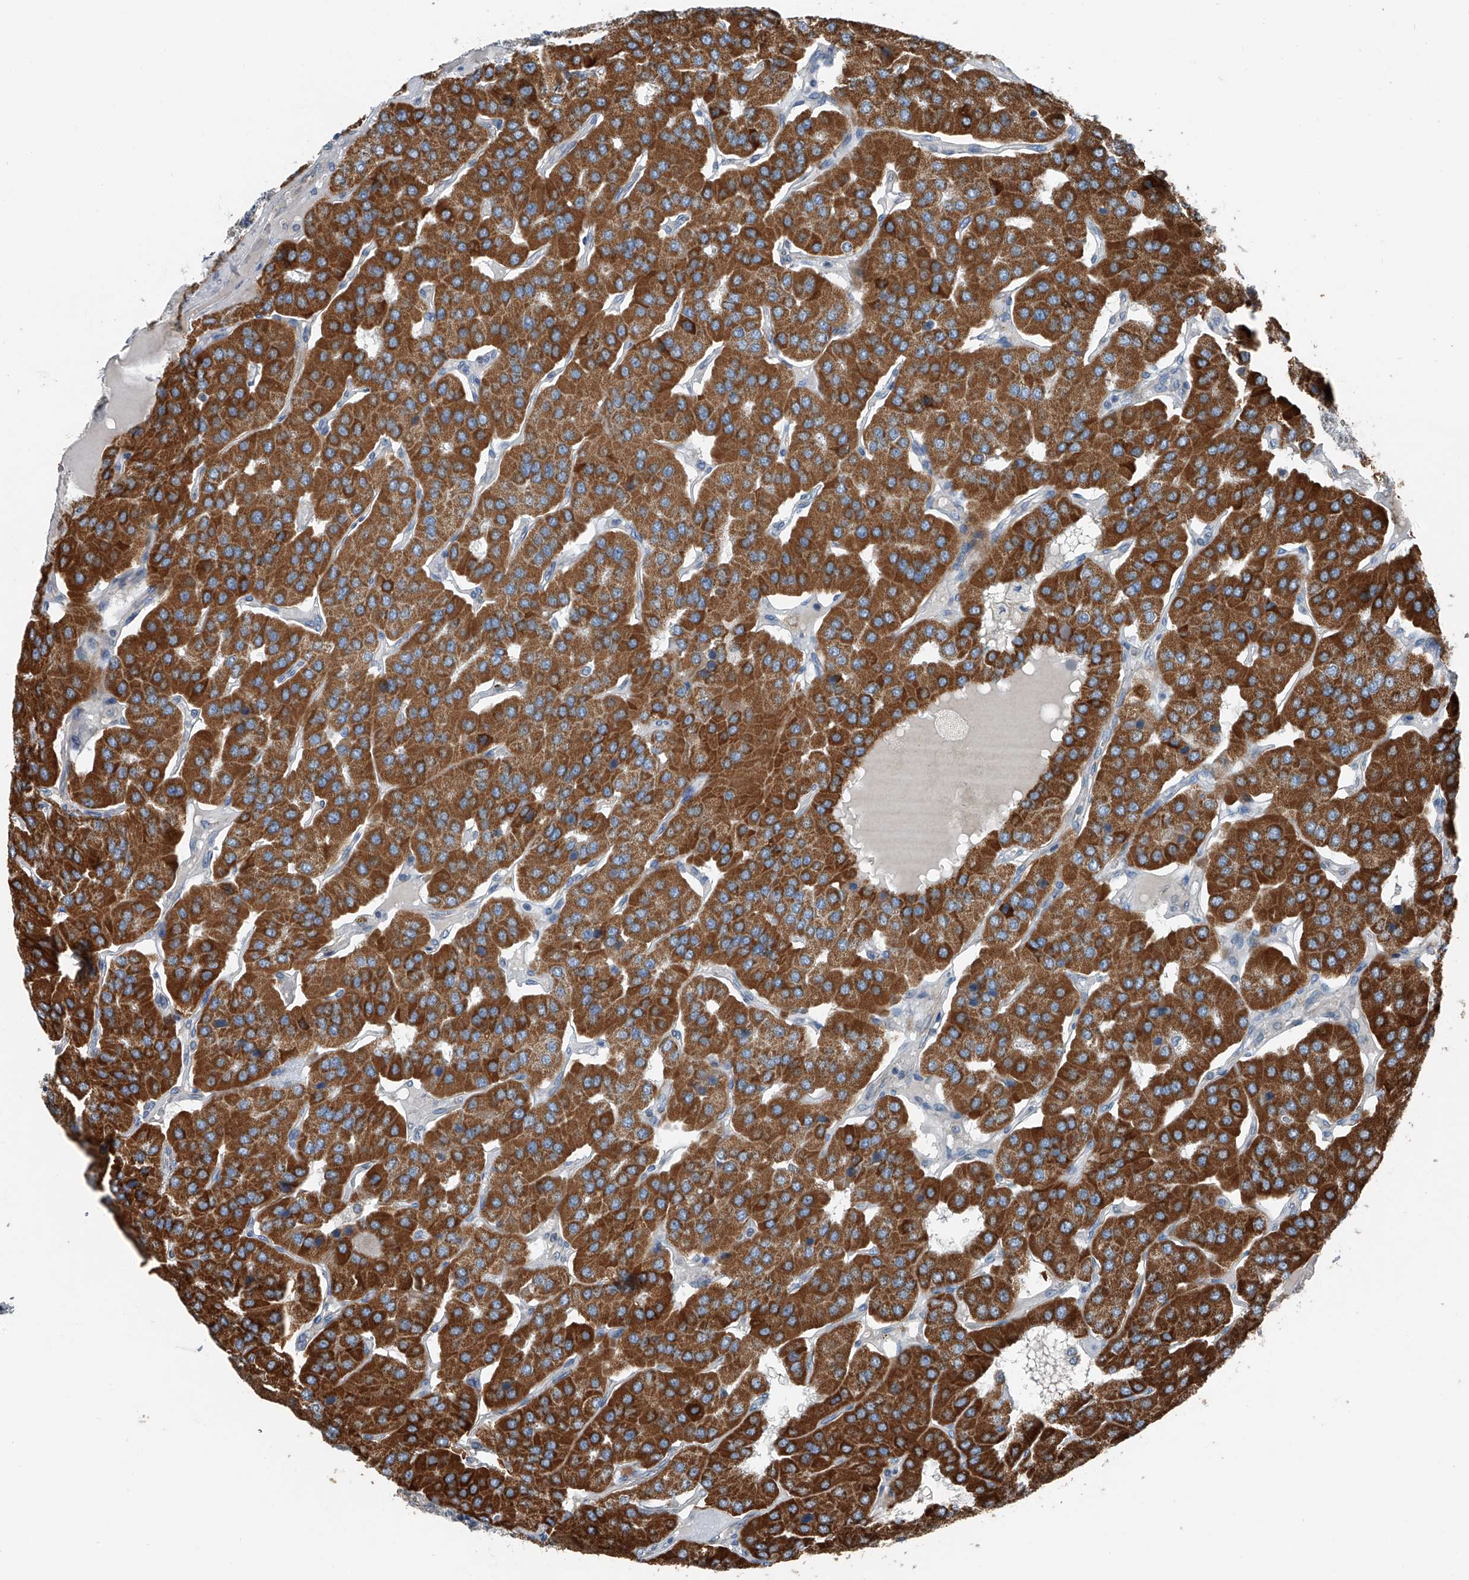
{"staining": {"intensity": "strong", "quantity": ">75%", "location": "cytoplasmic/membranous"}, "tissue": "parathyroid gland", "cell_type": "Glandular cells", "image_type": "normal", "snomed": [{"axis": "morphology", "description": "Normal tissue, NOS"}, {"axis": "morphology", "description": "Adenoma, NOS"}, {"axis": "topography", "description": "Parathyroid gland"}], "caption": "The histopathology image exhibits a brown stain indicating the presence of a protein in the cytoplasmic/membranous of glandular cells in parathyroid gland.", "gene": "CHRNA7", "patient": {"sex": "female", "age": 86}}